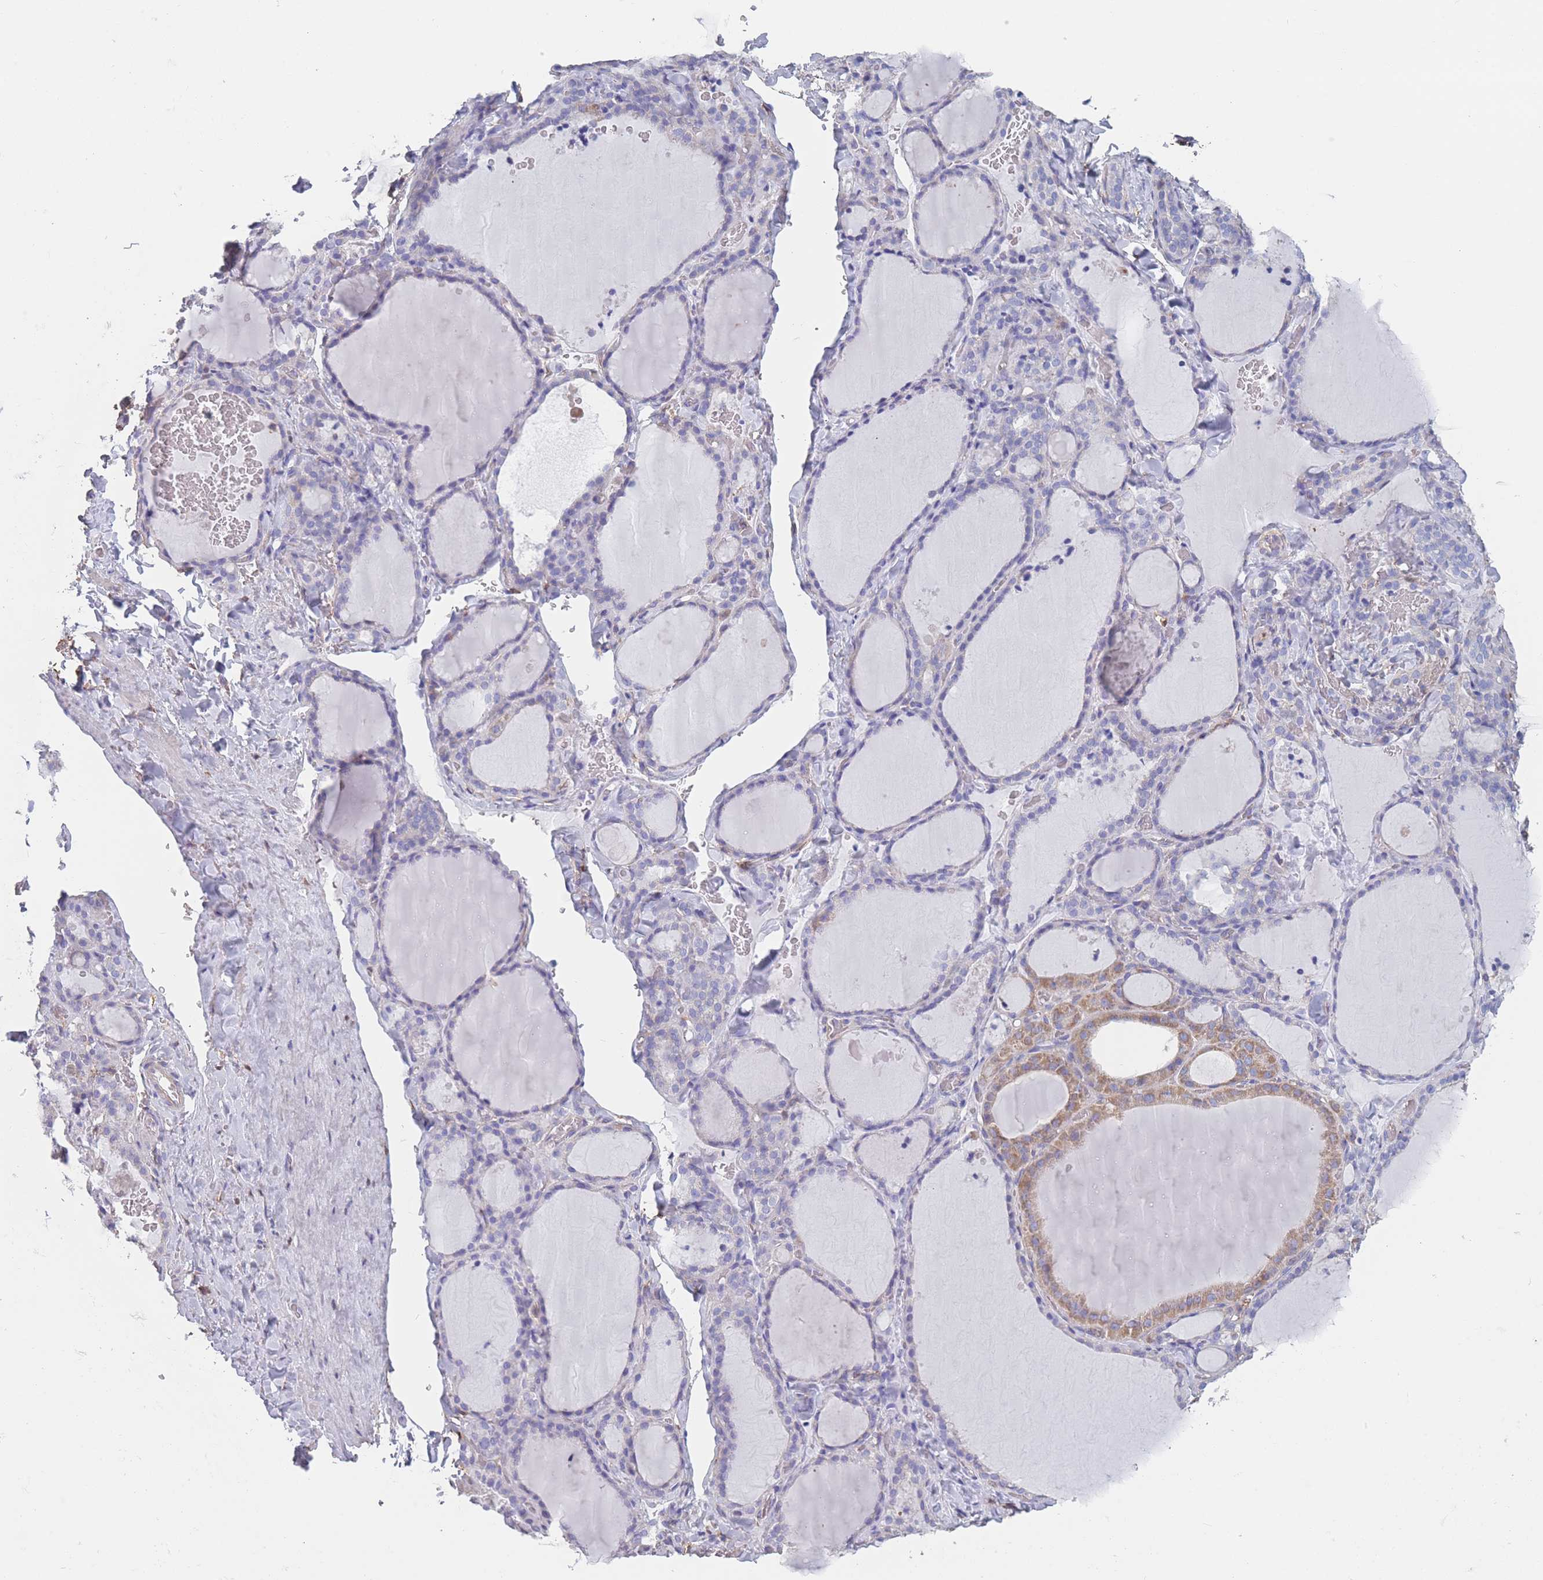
{"staining": {"intensity": "moderate", "quantity": "<25%", "location": "cytoplasmic/membranous"}, "tissue": "thyroid gland", "cell_type": "Glandular cells", "image_type": "normal", "snomed": [{"axis": "morphology", "description": "Normal tissue, NOS"}, {"axis": "topography", "description": "Thyroid gland"}], "caption": "Human thyroid gland stained with a brown dye demonstrates moderate cytoplasmic/membranous positive staining in about <25% of glandular cells.", "gene": "ADH1A", "patient": {"sex": "female", "age": 22}}